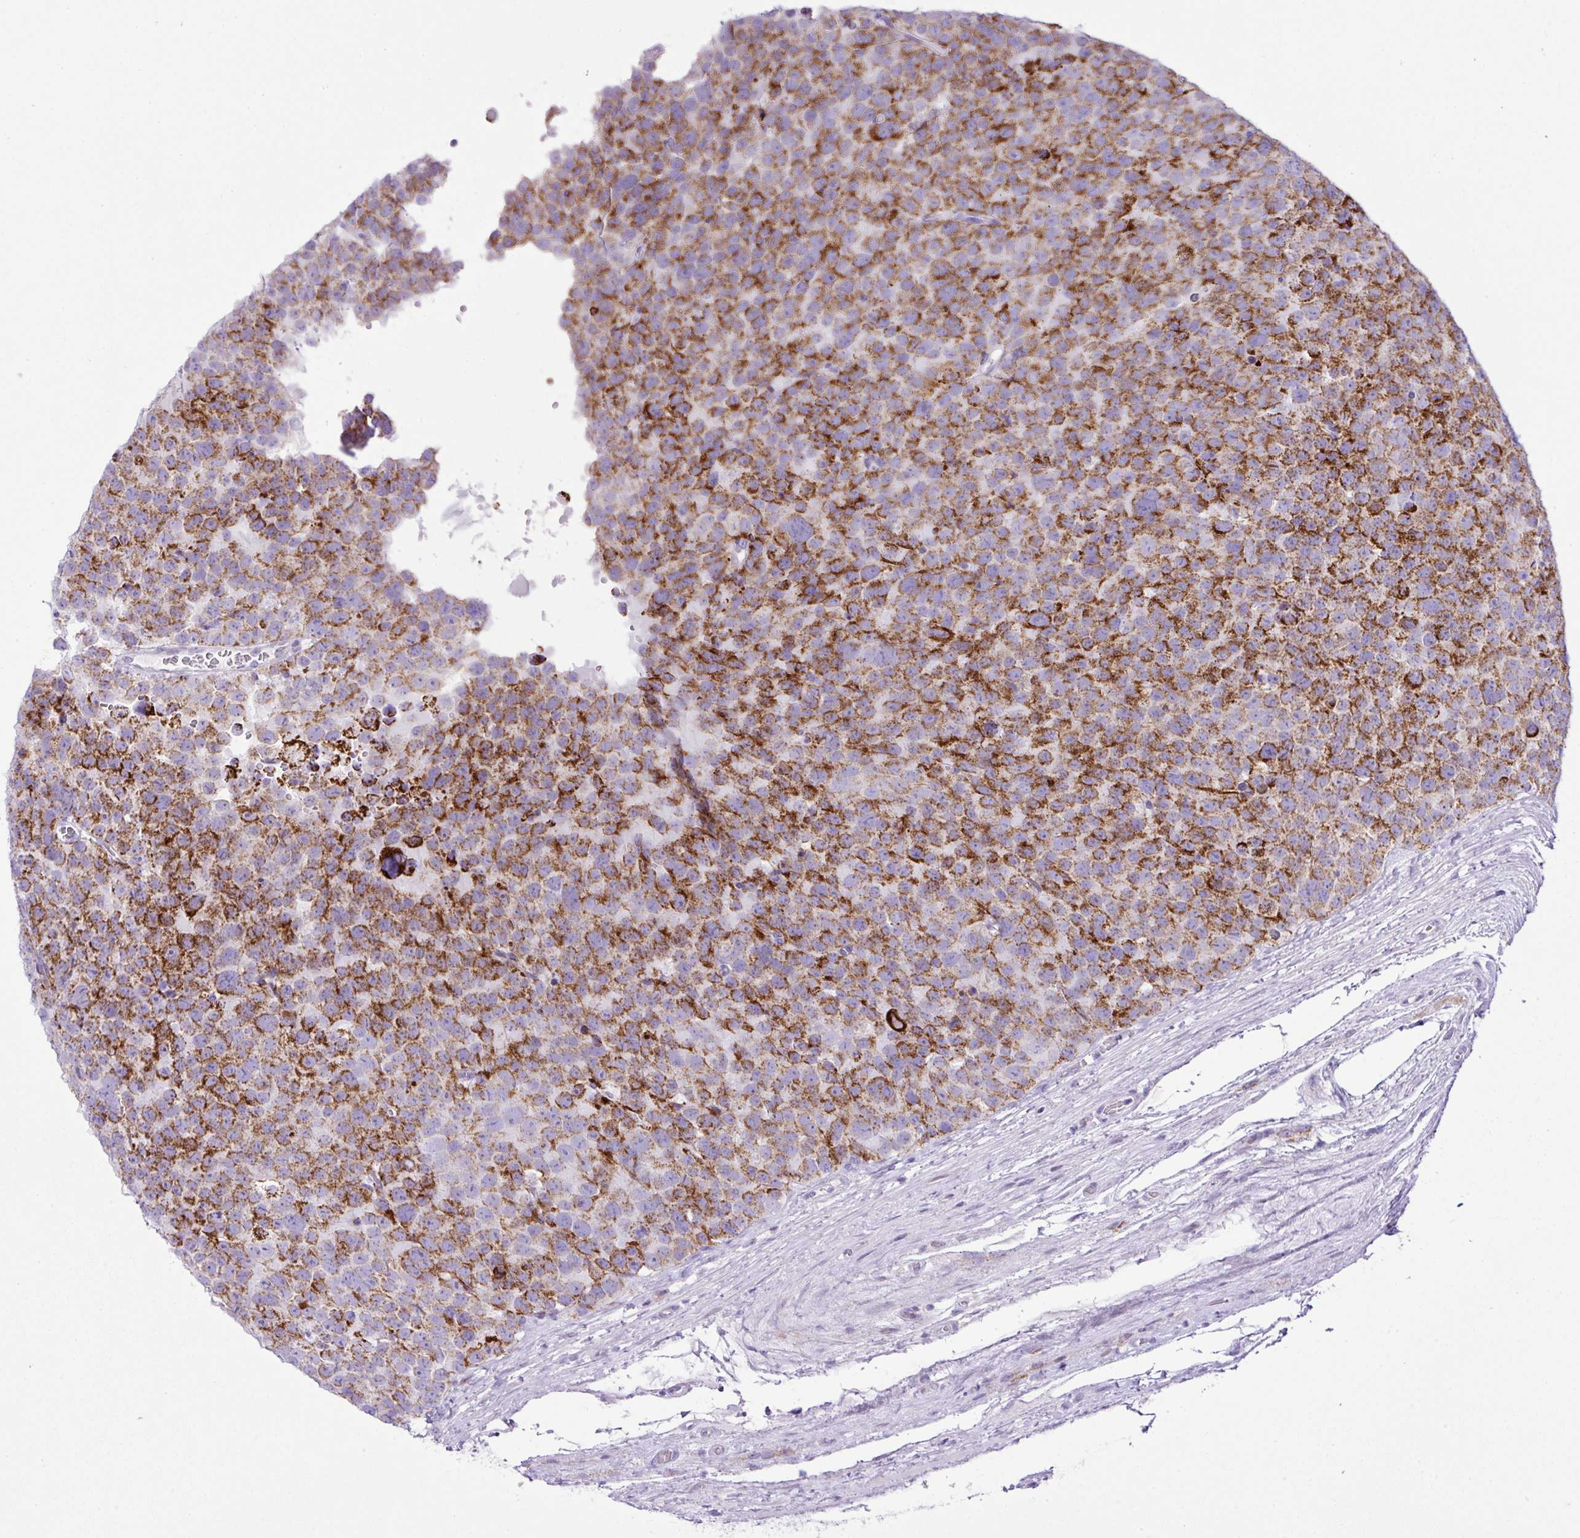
{"staining": {"intensity": "moderate", "quantity": ">75%", "location": "cytoplasmic/membranous"}, "tissue": "testis cancer", "cell_type": "Tumor cells", "image_type": "cancer", "snomed": [{"axis": "morphology", "description": "Seminoma, NOS"}, {"axis": "topography", "description": "Testis"}], "caption": "Tumor cells display medium levels of moderate cytoplasmic/membranous positivity in approximately >75% of cells in testis cancer.", "gene": "RCAN2", "patient": {"sex": "male", "age": 71}}